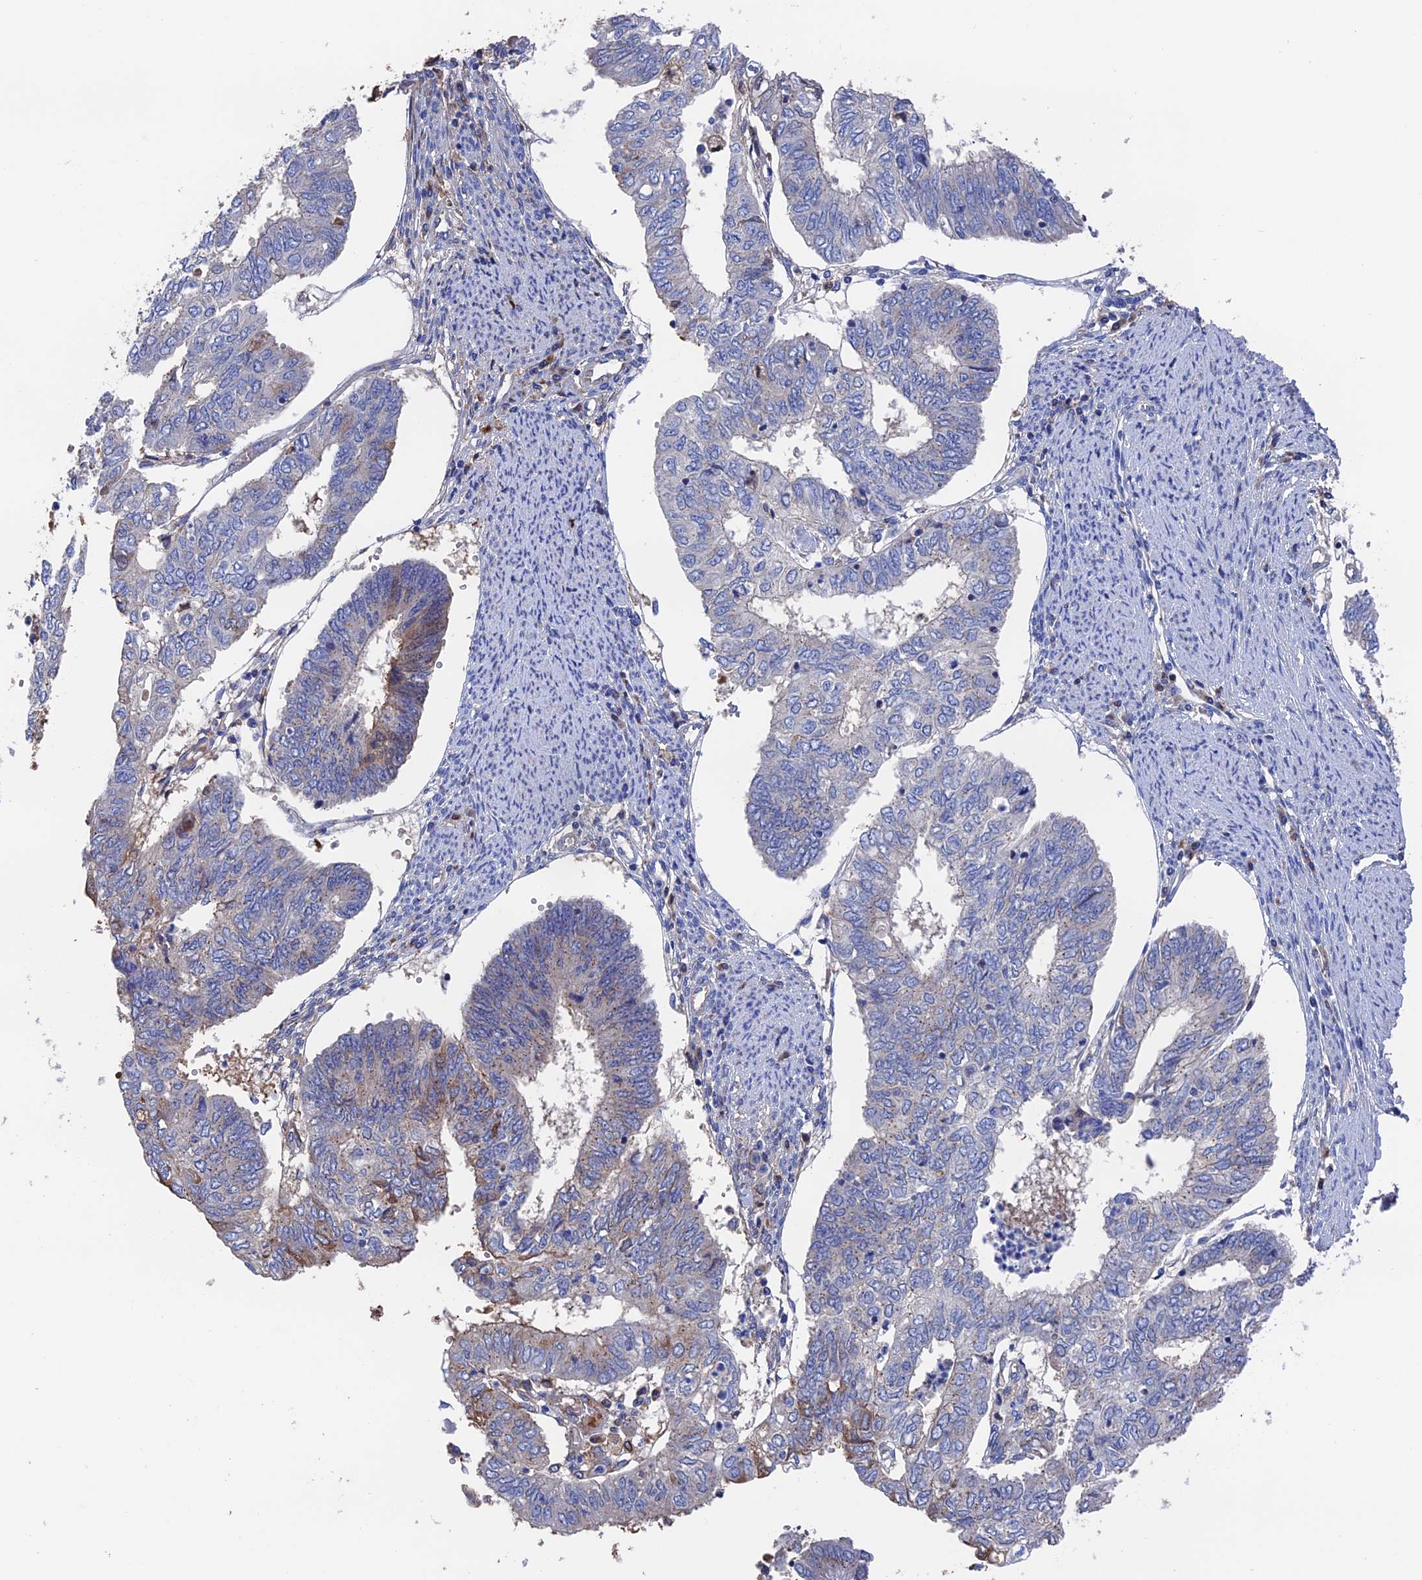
{"staining": {"intensity": "moderate", "quantity": "<25%", "location": "cytoplasmic/membranous"}, "tissue": "endometrial cancer", "cell_type": "Tumor cells", "image_type": "cancer", "snomed": [{"axis": "morphology", "description": "Adenocarcinoma, NOS"}, {"axis": "topography", "description": "Endometrium"}], "caption": "Endometrial adenocarcinoma stained for a protein shows moderate cytoplasmic/membranous positivity in tumor cells.", "gene": "HPF1", "patient": {"sex": "female", "age": 68}}